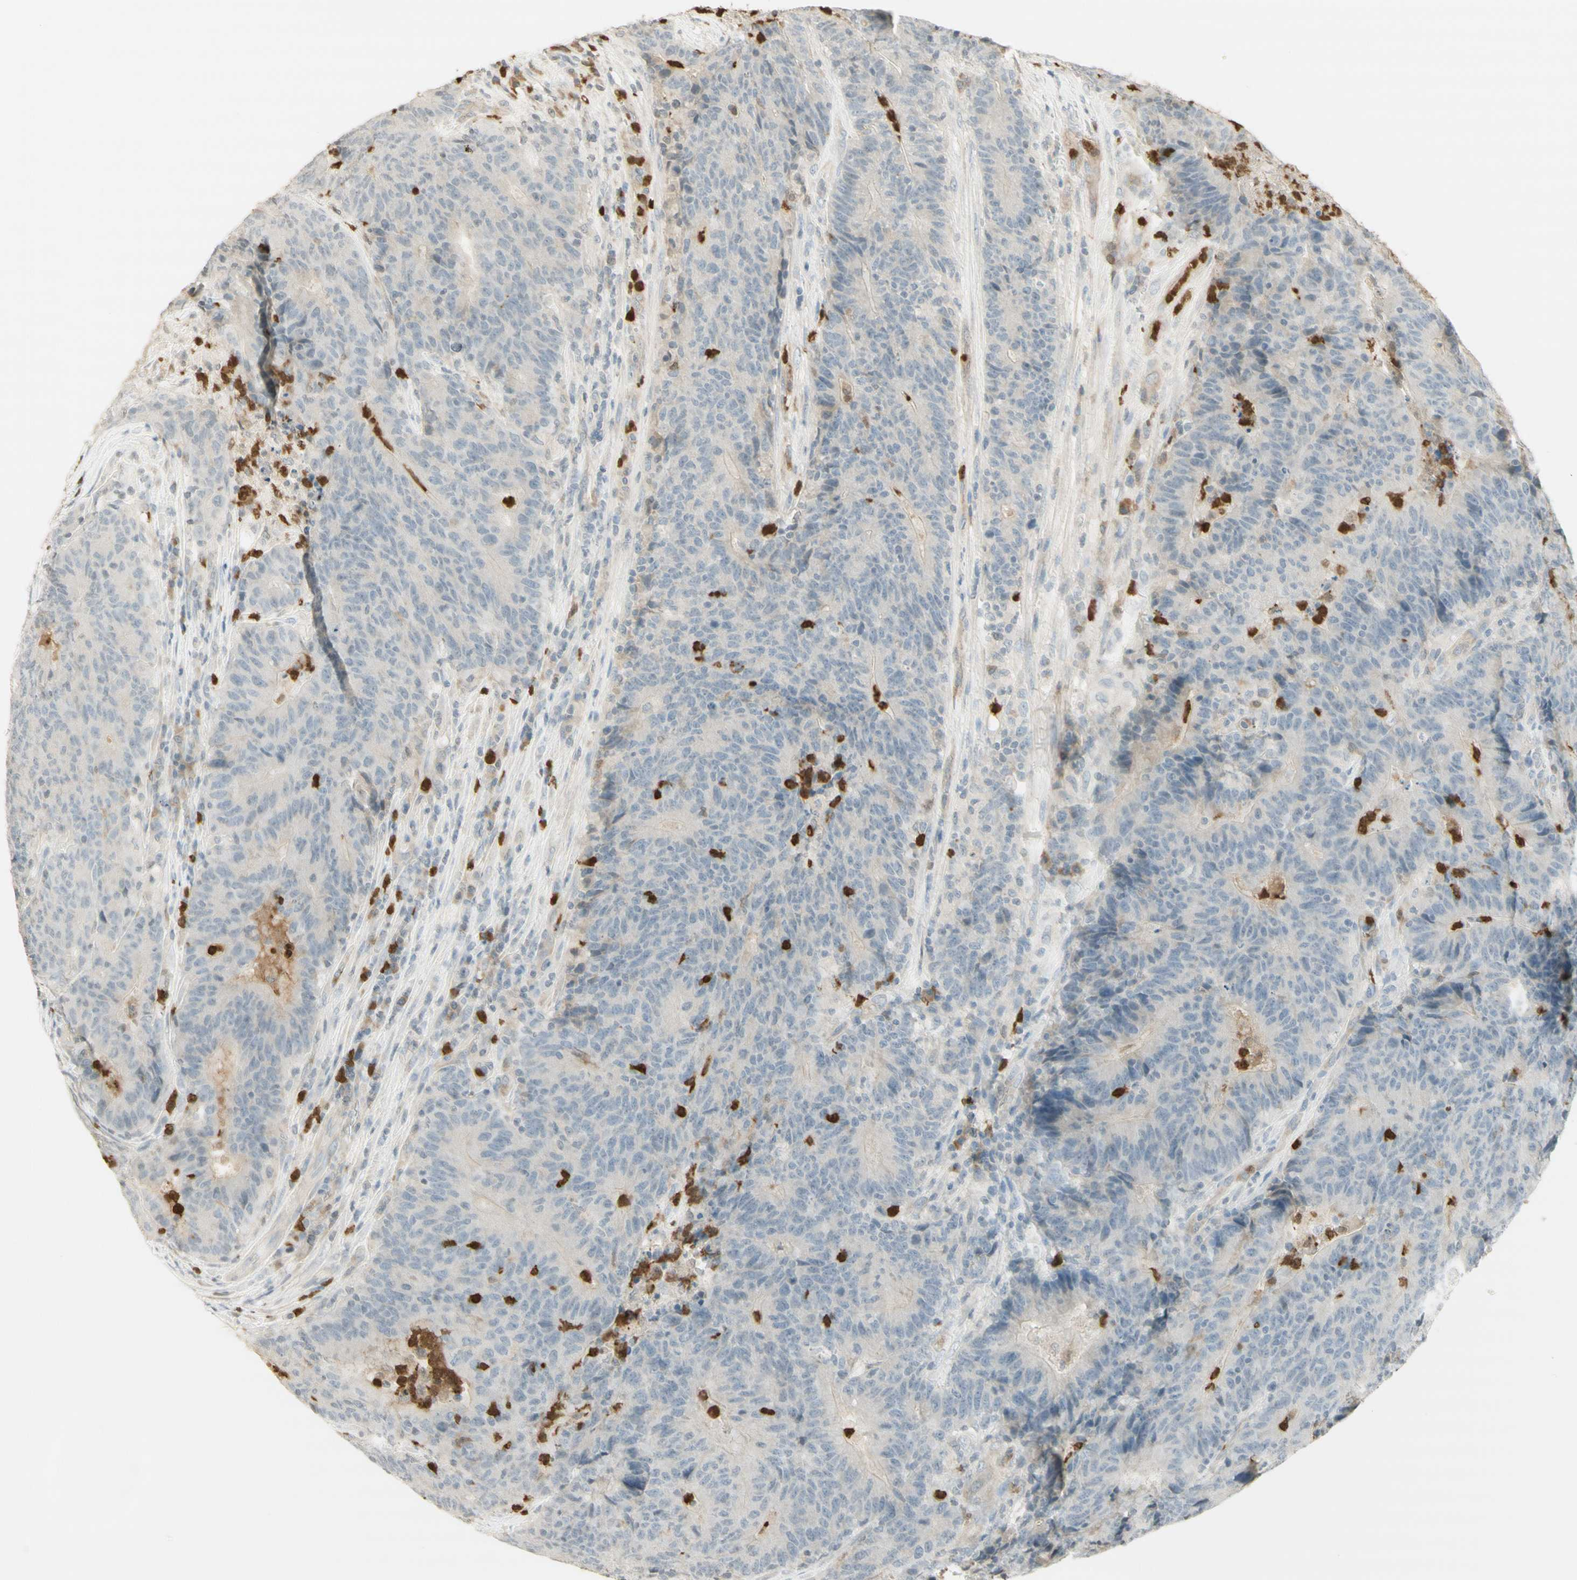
{"staining": {"intensity": "weak", "quantity": "<25%", "location": "cytoplasmic/membranous"}, "tissue": "colorectal cancer", "cell_type": "Tumor cells", "image_type": "cancer", "snomed": [{"axis": "morphology", "description": "Normal tissue, NOS"}, {"axis": "morphology", "description": "Adenocarcinoma, NOS"}, {"axis": "topography", "description": "Colon"}], "caption": "A micrograph of human colorectal cancer is negative for staining in tumor cells.", "gene": "NID1", "patient": {"sex": "female", "age": 75}}